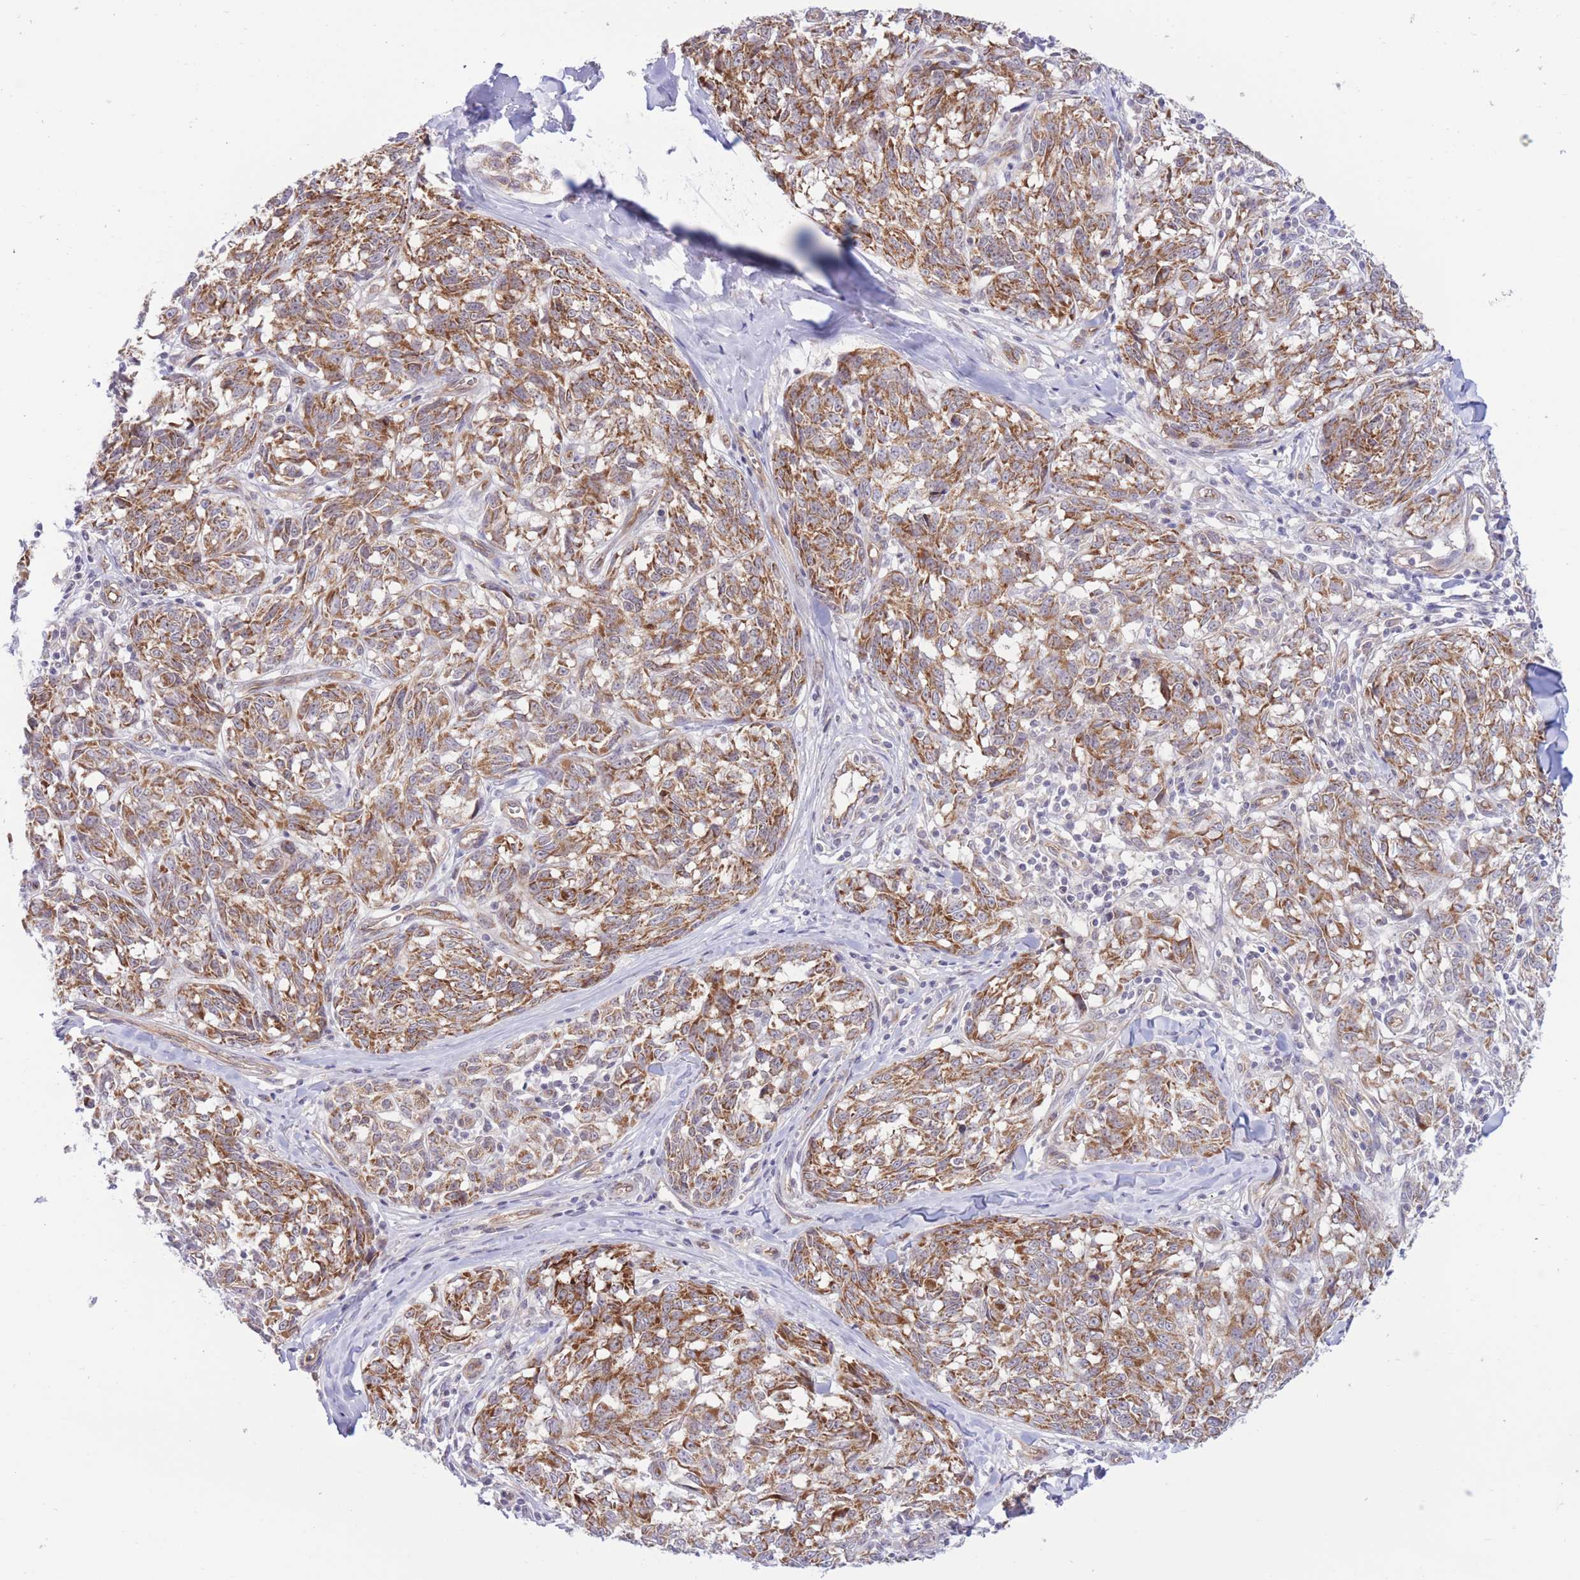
{"staining": {"intensity": "moderate", "quantity": ">75%", "location": "cytoplasmic/membranous"}, "tissue": "melanoma", "cell_type": "Tumor cells", "image_type": "cancer", "snomed": [{"axis": "morphology", "description": "Normal tissue, NOS"}, {"axis": "morphology", "description": "Malignant melanoma, NOS"}, {"axis": "topography", "description": "Skin"}], "caption": "IHC image of neoplastic tissue: melanoma stained using immunohistochemistry (IHC) demonstrates medium levels of moderate protein expression localized specifically in the cytoplasmic/membranous of tumor cells, appearing as a cytoplasmic/membranous brown color.", "gene": "MRPS31", "patient": {"sex": "female", "age": 64}}